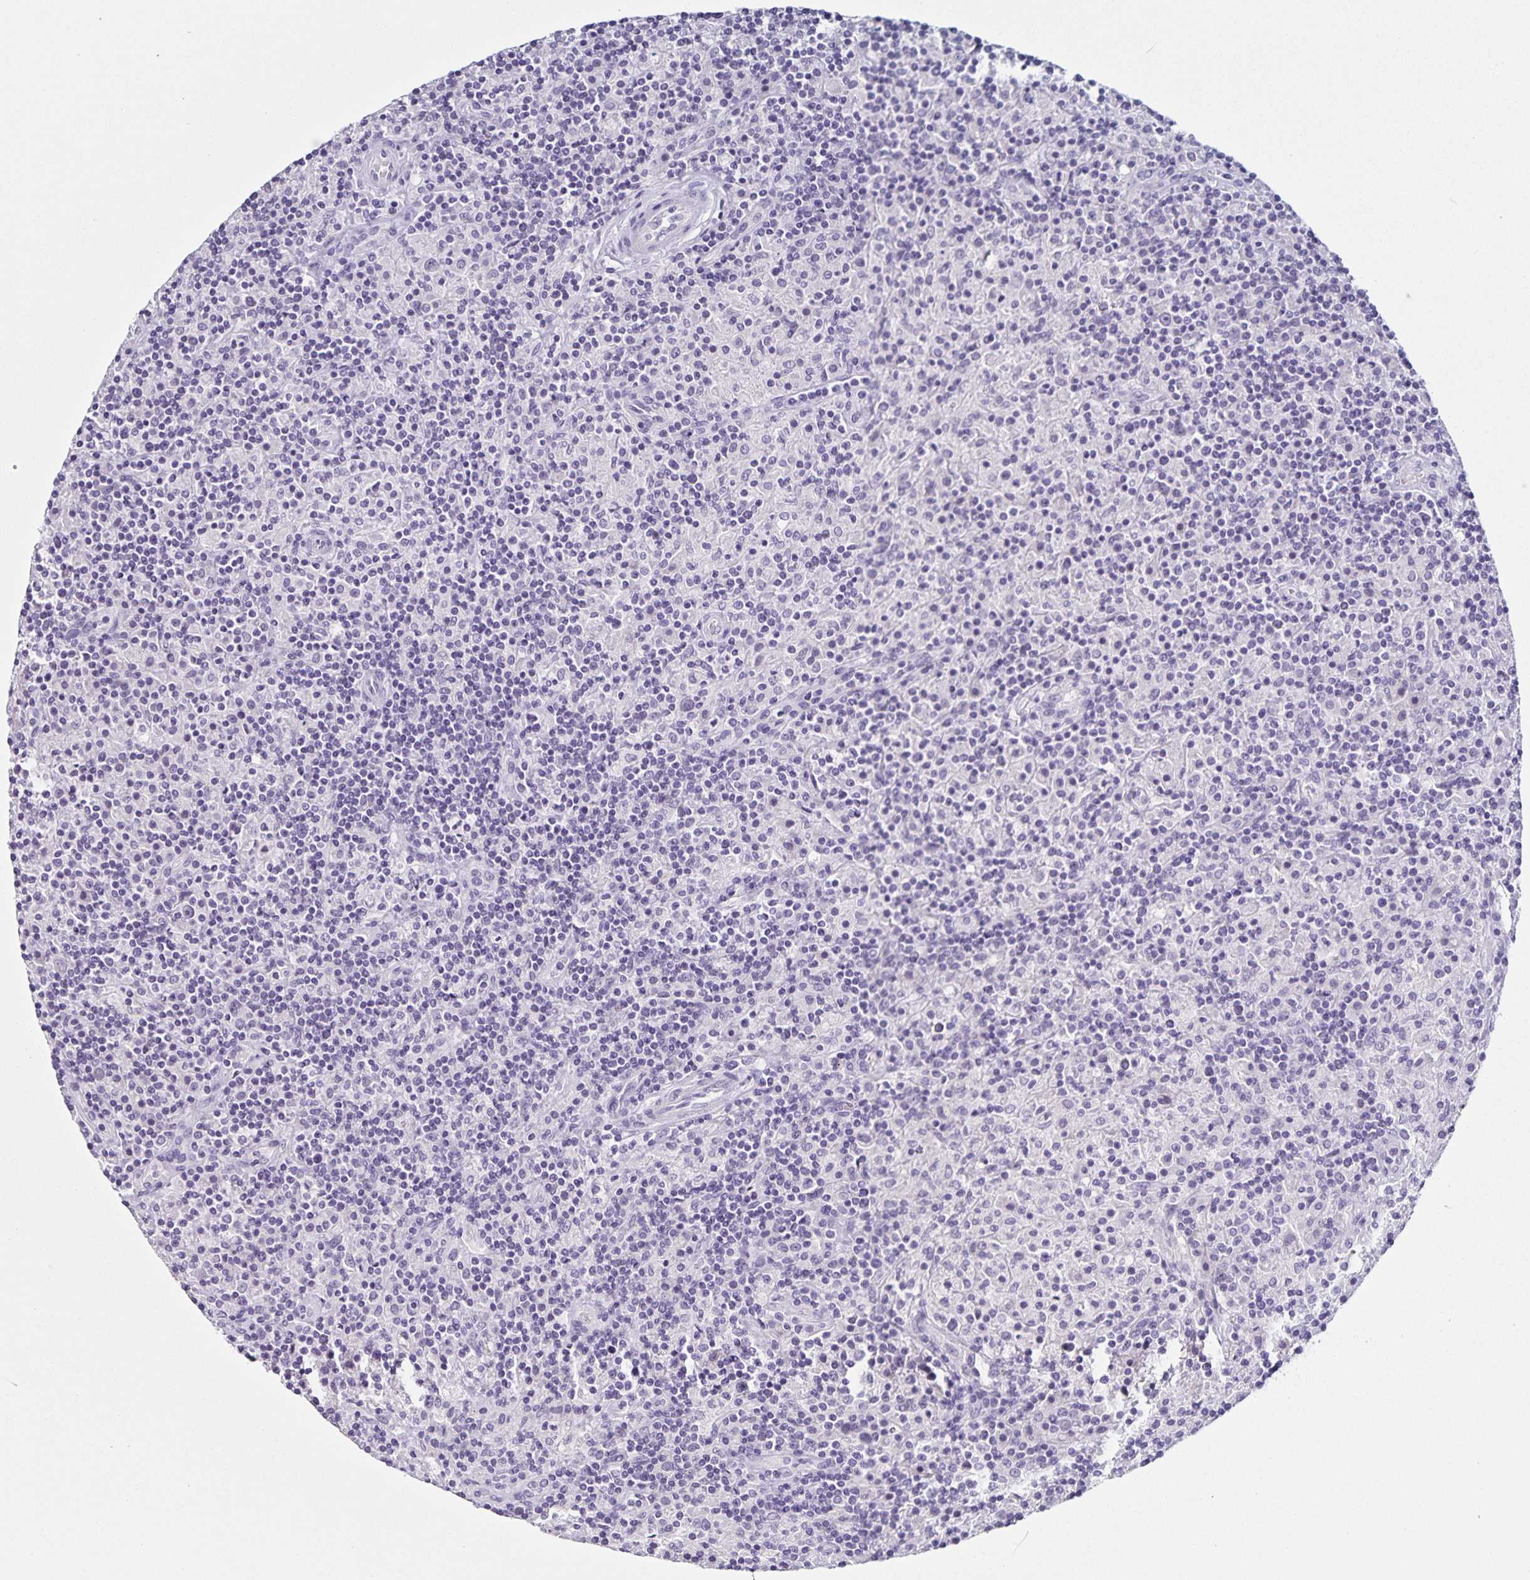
{"staining": {"intensity": "negative", "quantity": "none", "location": "none"}, "tissue": "lymphoma", "cell_type": "Tumor cells", "image_type": "cancer", "snomed": [{"axis": "morphology", "description": "Hodgkin's disease, NOS"}, {"axis": "topography", "description": "Lymph node"}], "caption": "This histopathology image is of Hodgkin's disease stained with IHC to label a protein in brown with the nuclei are counter-stained blue. There is no staining in tumor cells.", "gene": "SLC12A3", "patient": {"sex": "male", "age": 70}}